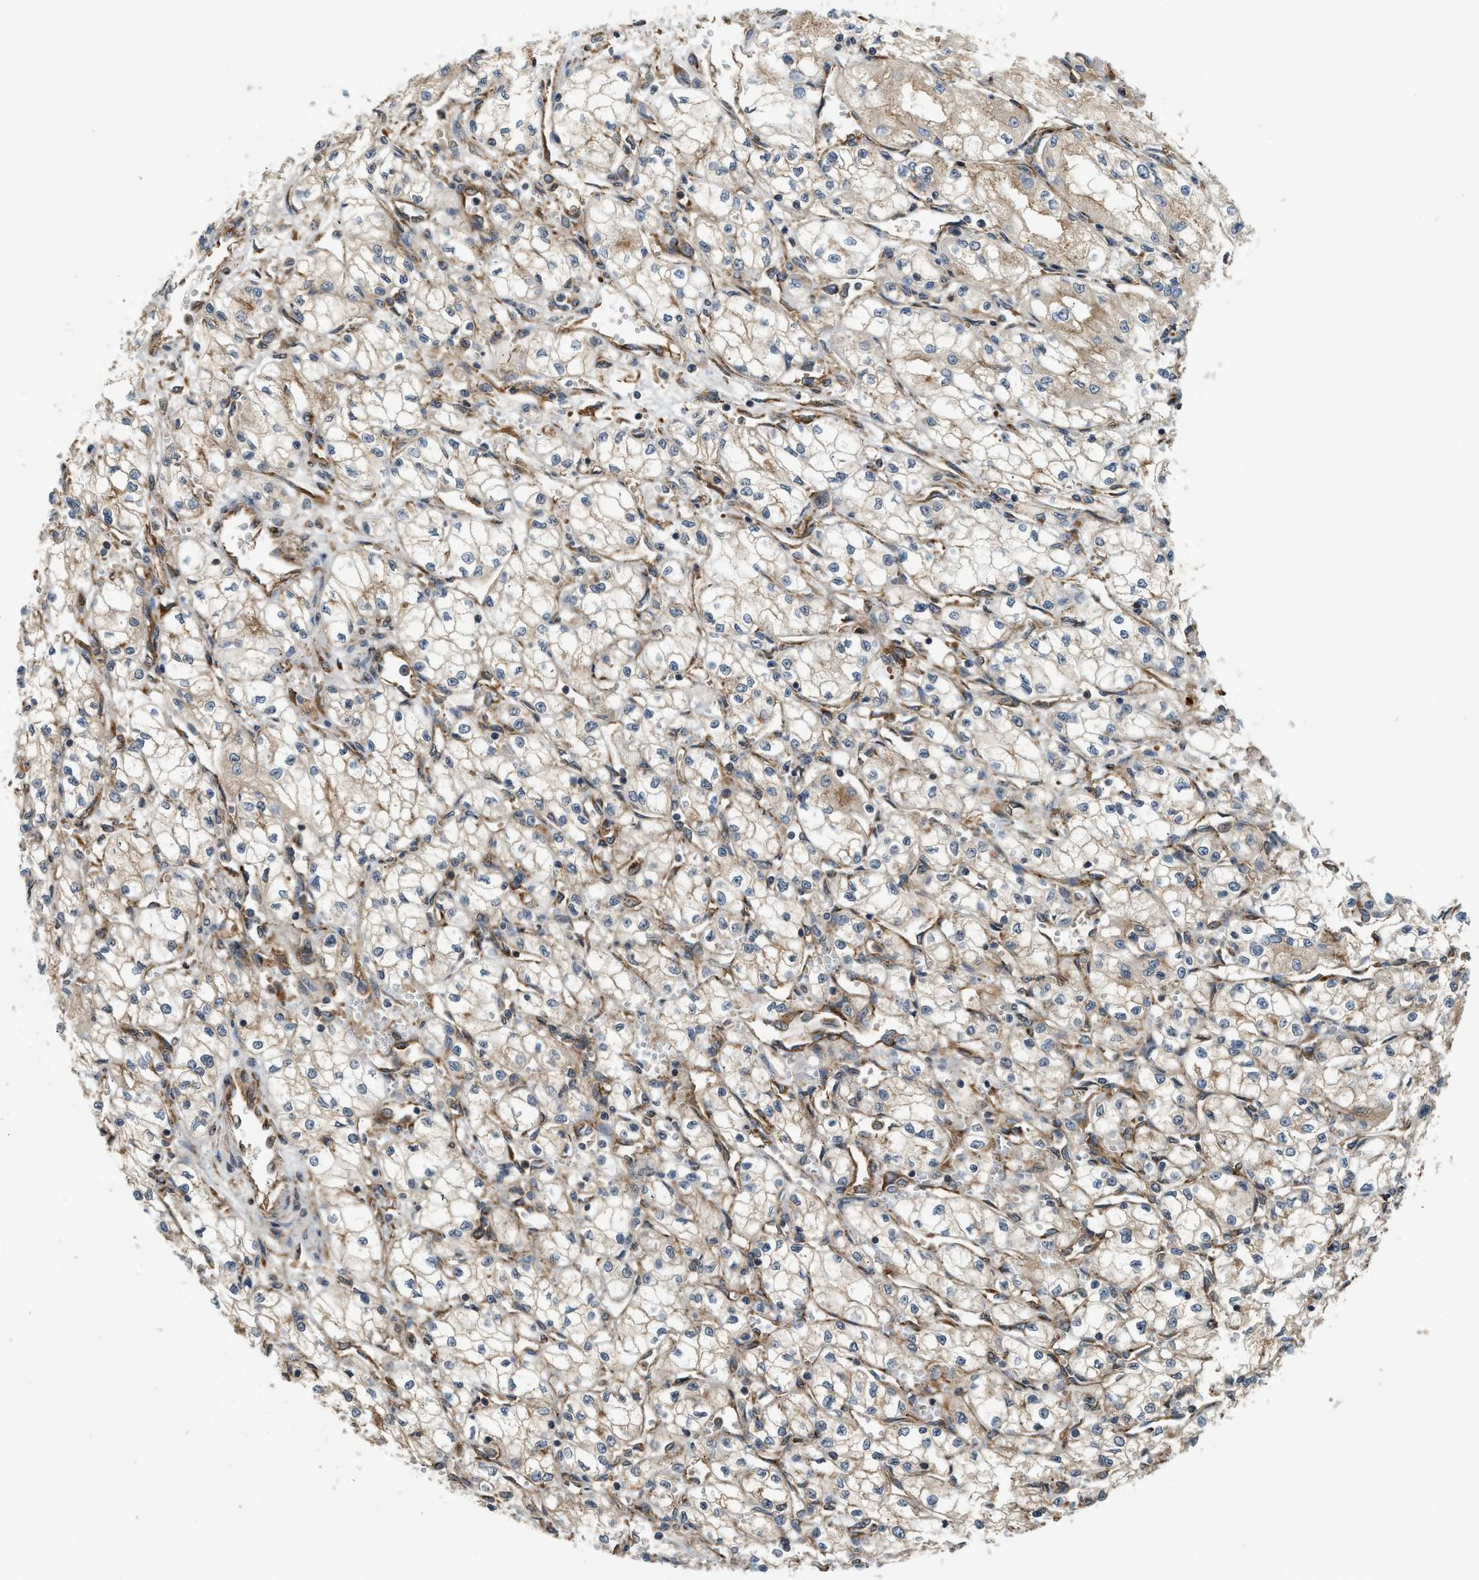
{"staining": {"intensity": "weak", "quantity": "25%-75%", "location": "cytoplasmic/membranous"}, "tissue": "renal cancer", "cell_type": "Tumor cells", "image_type": "cancer", "snomed": [{"axis": "morphology", "description": "Normal tissue, NOS"}, {"axis": "morphology", "description": "Adenocarcinoma, NOS"}, {"axis": "topography", "description": "Kidney"}], "caption": "Brown immunohistochemical staining in human adenocarcinoma (renal) exhibits weak cytoplasmic/membranous staining in about 25%-75% of tumor cells.", "gene": "HIP1", "patient": {"sex": "male", "age": 59}}